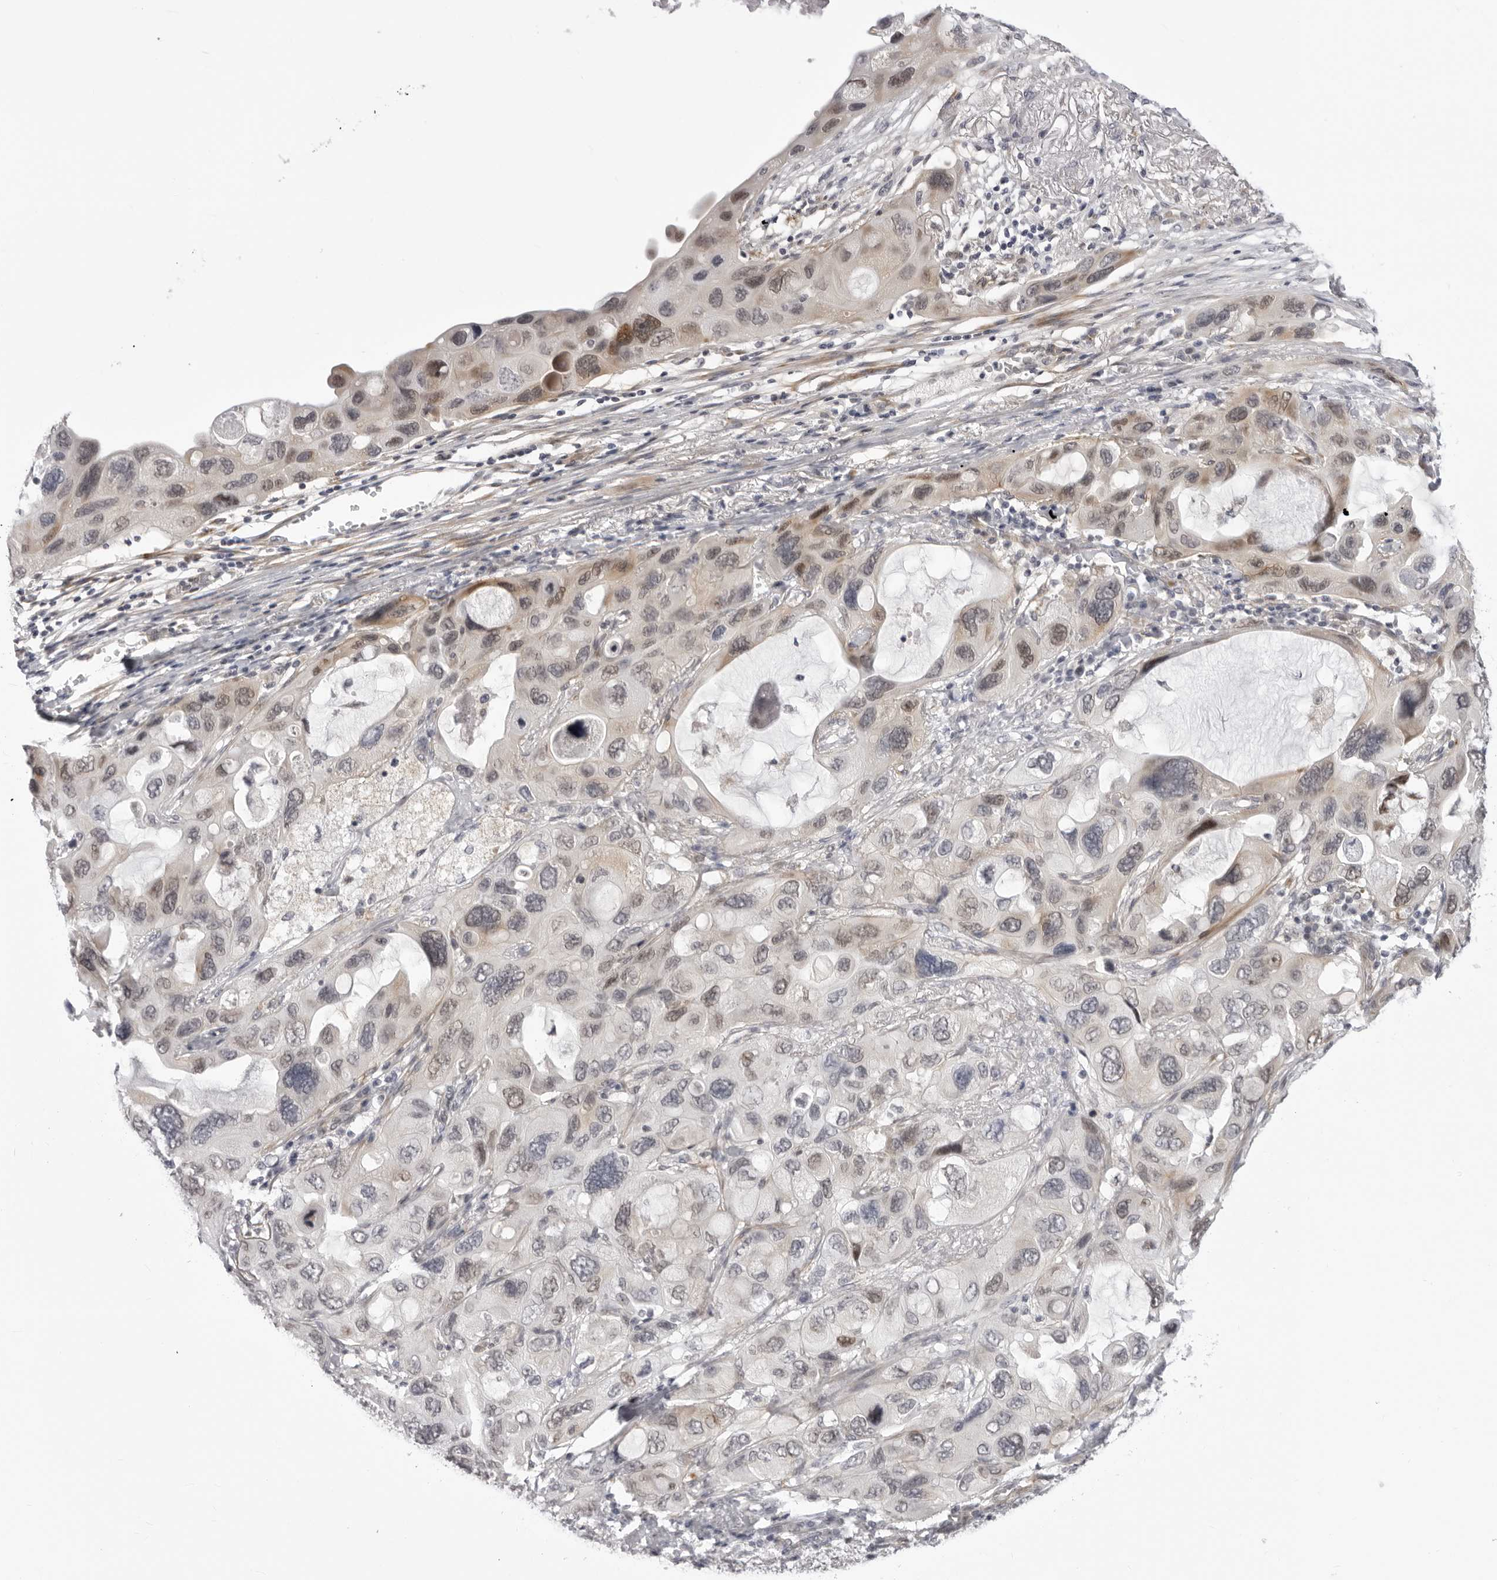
{"staining": {"intensity": "moderate", "quantity": "<25%", "location": "cytoplasmic/membranous,nuclear"}, "tissue": "lung cancer", "cell_type": "Tumor cells", "image_type": "cancer", "snomed": [{"axis": "morphology", "description": "Squamous cell carcinoma, NOS"}, {"axis": "topography", "description": "Lung"}], "caption": "Approximately <25% of tumor cells in human lung cancer (squamous cell carcinoma) exhibit moderate cytoplasmic/membranous and nuclear protein positivity as visualized by brown immunohistochemical staining.", "gene": "SUGCT", "patient": {"sex": "female", "age": 73}}